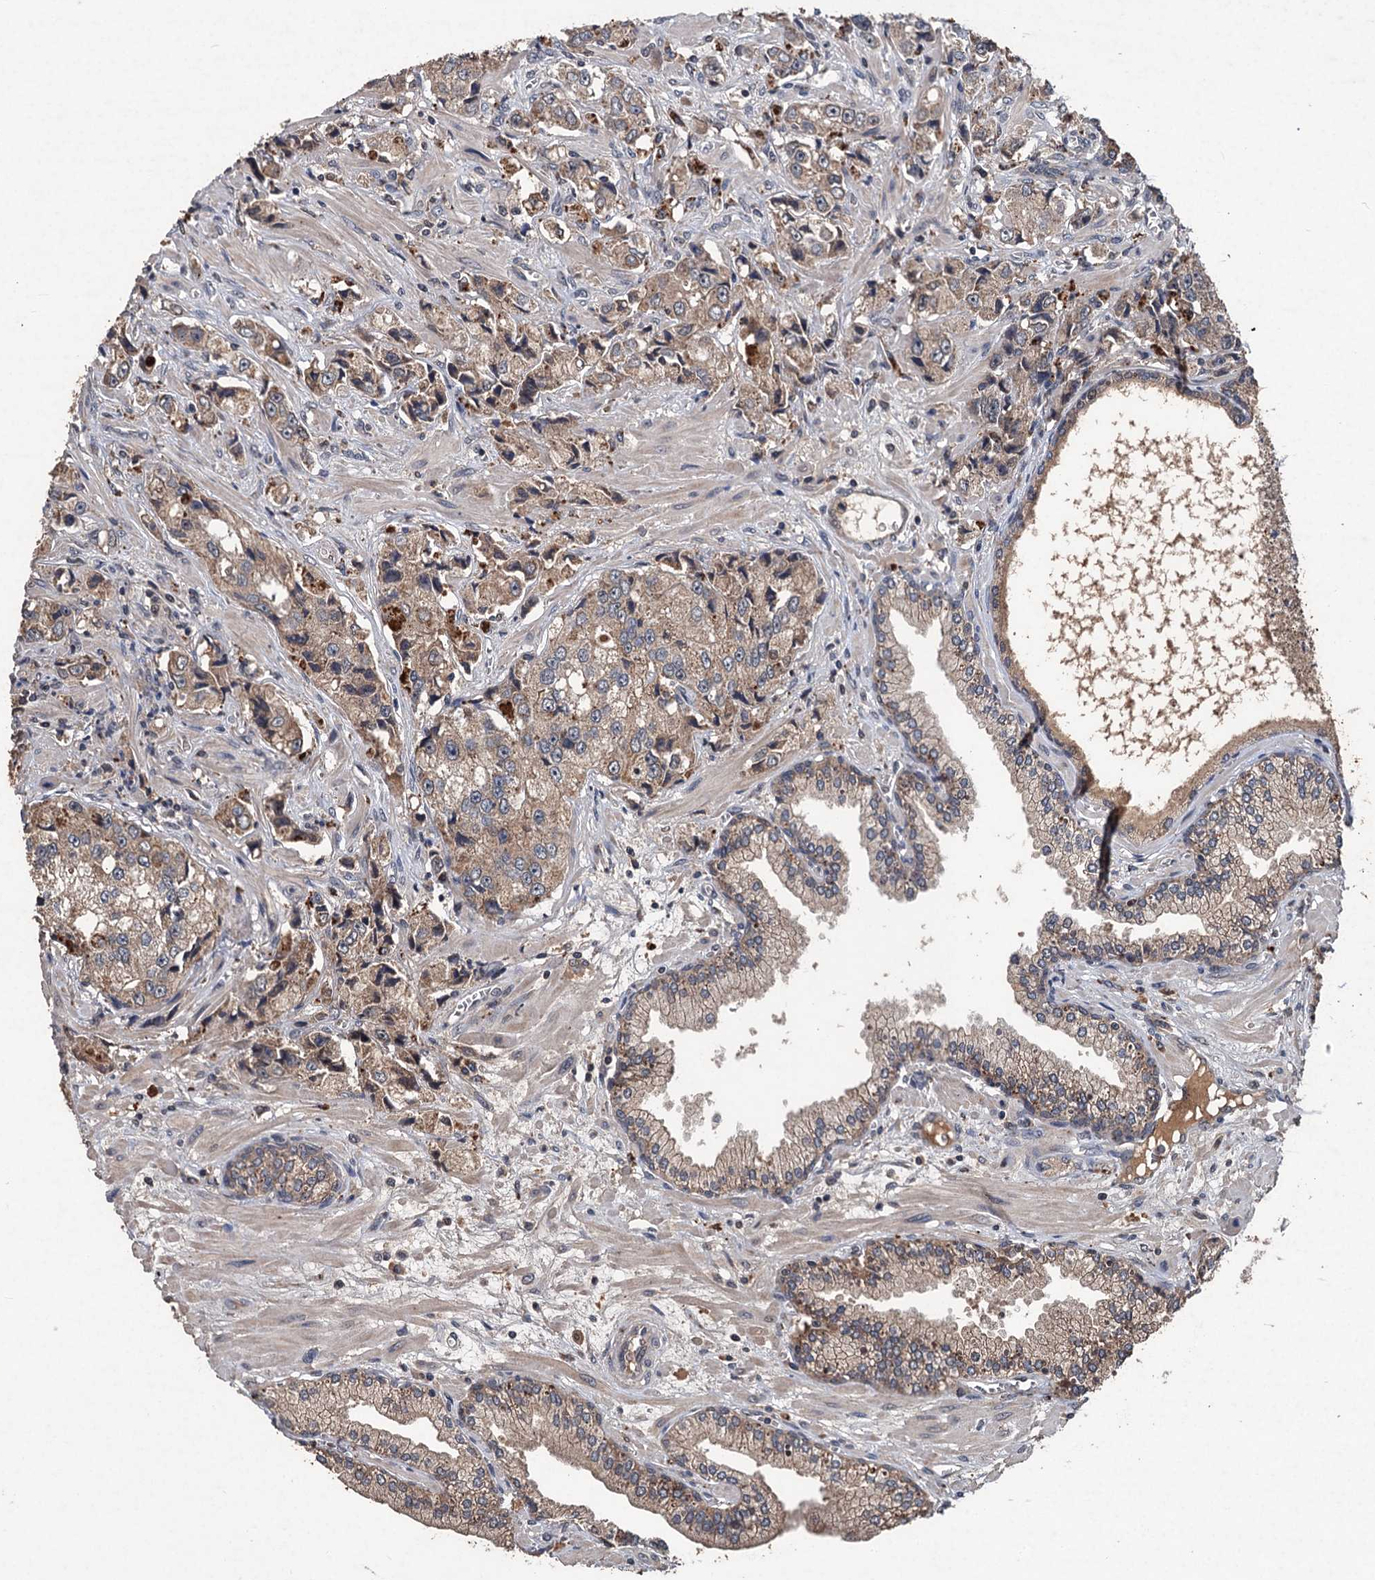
{"staining": {"intensity": "moderate", "quantity": ">75%", "location": "cytoplasmic/membranous"}, "tissue": "prostate cancer", "cell_type": "Tumor cells", "image_type": "cancer", "snomed": [{"axis": "morphology", "description": "Adenocarcinoma, High grade"}, {"axis": "topography", "description": "Prostate"}], "caption": "A photomicrograph of human adenocarcinoma (high-grade) (prostate) stained for a protein displays moderate cytoplasmic/membranous brown staining in tumor cells.", "gene": "ZNF438", "patient": {"sex": "male", "age": 74}}